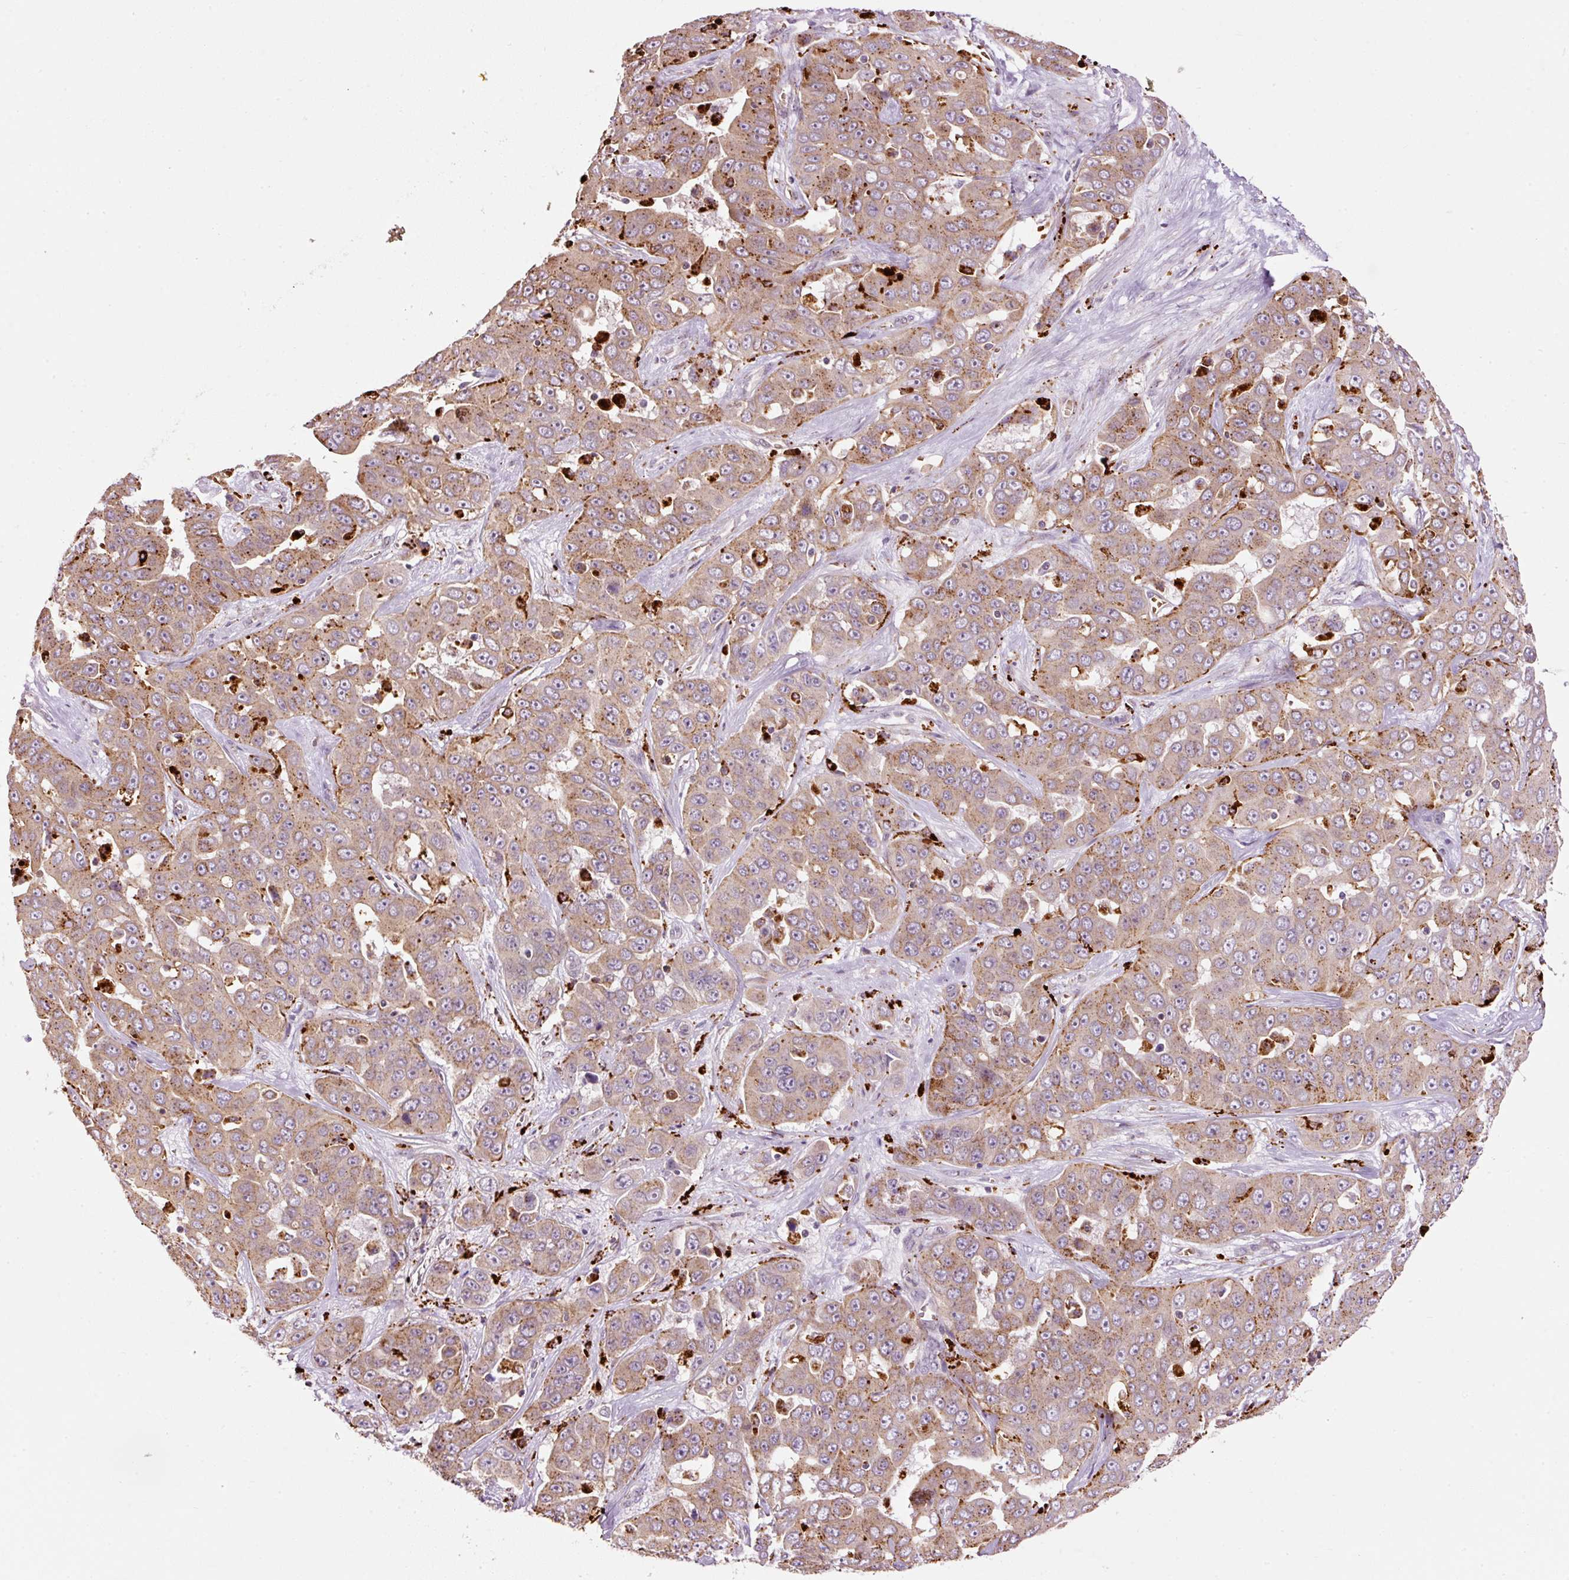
{"staining": {"intensity": "moderate", "quantity": ">75%", "location": "cytoplasmic/membranous"}, "tissue": "liver cancer", "cell_type": "Tumor cells", "image_type": "cancer", "snomed": [{"axis": "morphology", "description": "Cholangiocarcinoma"}, {"axis": "topography", "description": "Liver"}], "caption": "An image showing moderate cytoplasmic/membranous positivity in approximately >75% of tumor cells in liver cancer (cholangiocarcinoma), as visualized by brown immunohistochemical staining.", "gene": "ZNF639", "patient": {"sex": "female", "age": 52}}